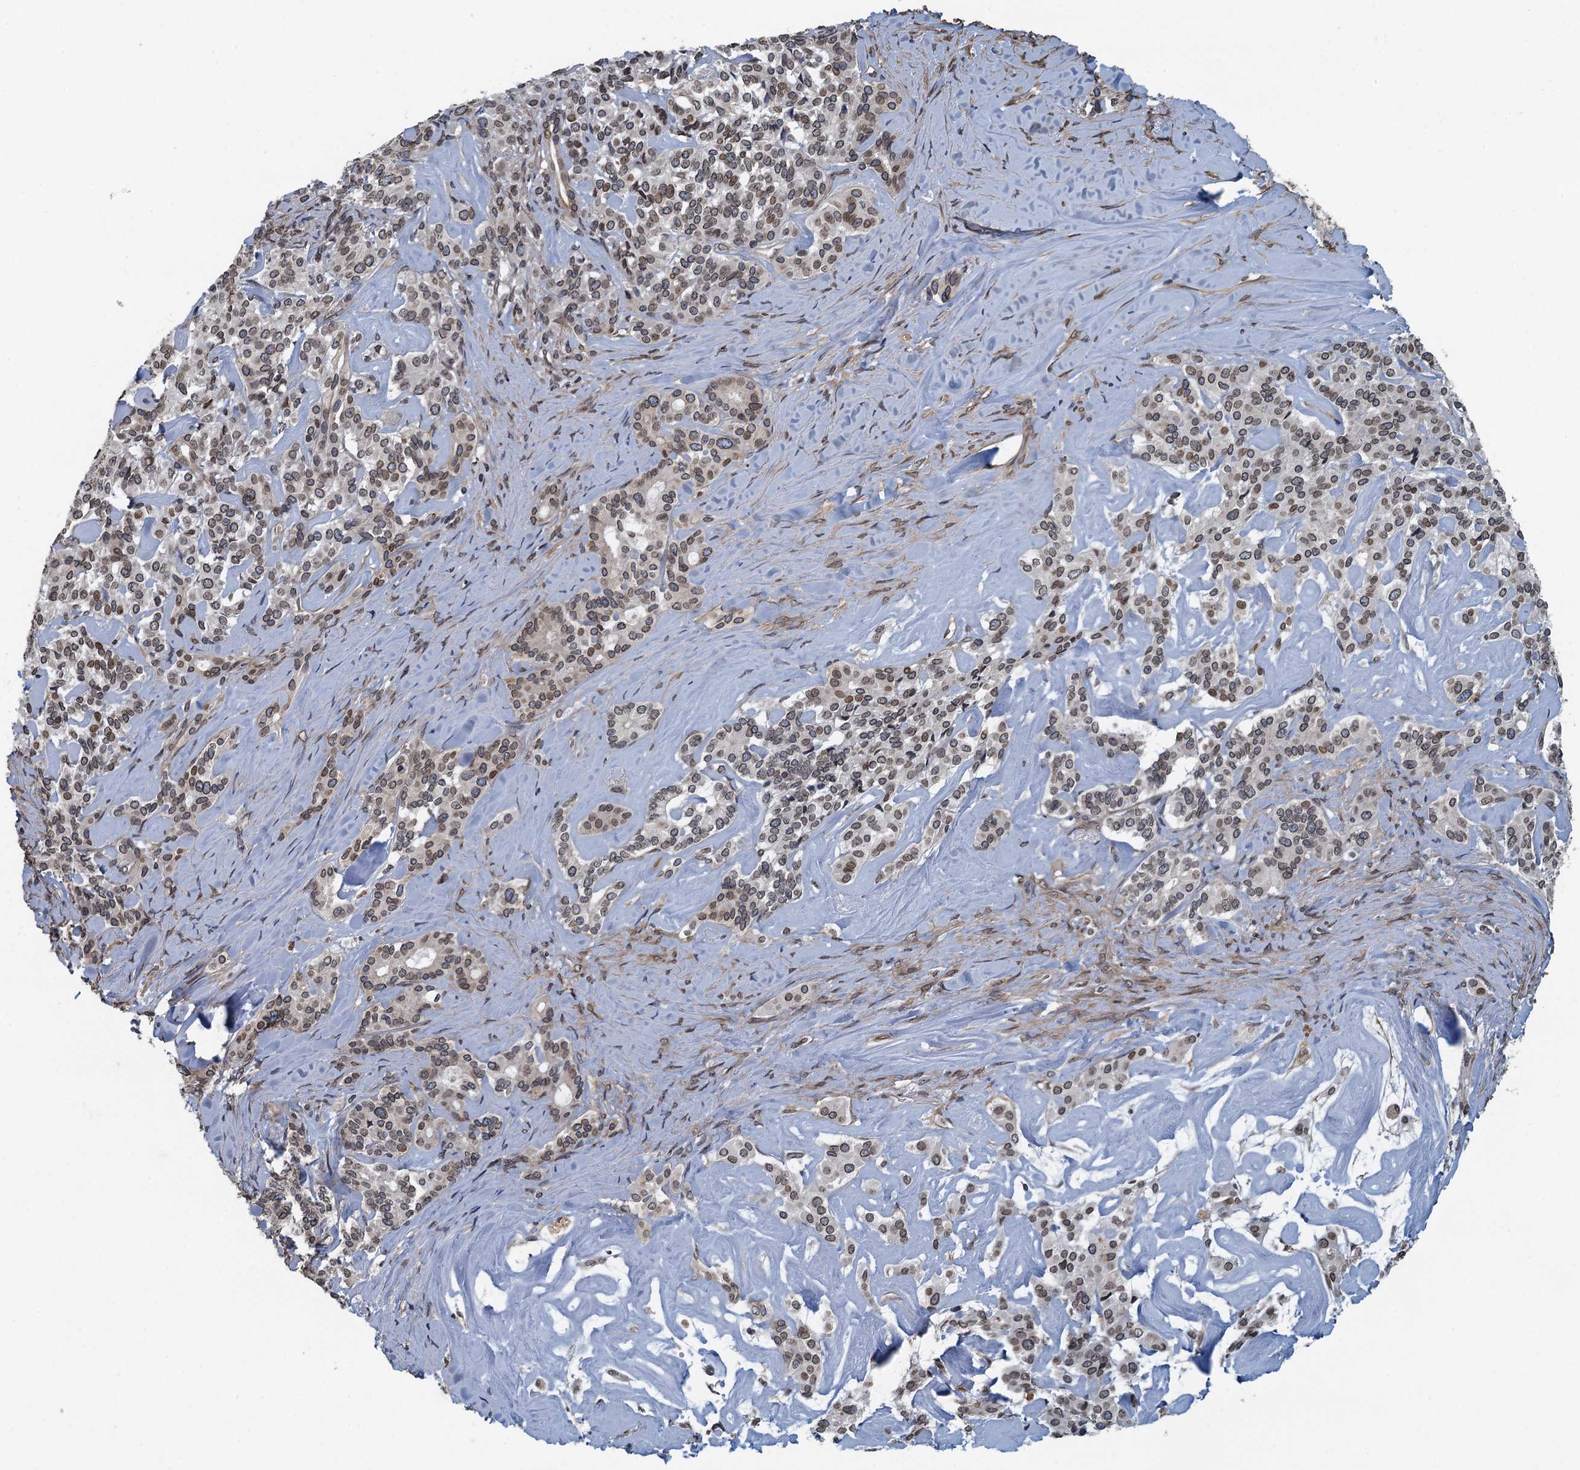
{"staining": {"intensity": "weak", "quantity": ">75%", "location": "cytoplasmic/membranous,nuclear"}, "tissue": "pancreatic cancer", "cell_type": "Tumor cells", "image_type": "cancer", "snomed": [{"axis": "morphology", "description": "Adenocarcinoma, NOS"}, {"axis": "topography", "description": "Pancreas"}], "caption": "IHC (DAB) staining of pancreatic cancer exhibits weak cytoplasmic/membranous and nuclear protein positivity in approximately >75% of tumor cells.", "gene": "CCDC34", "patient": {"sex": "female", "age": 74}}